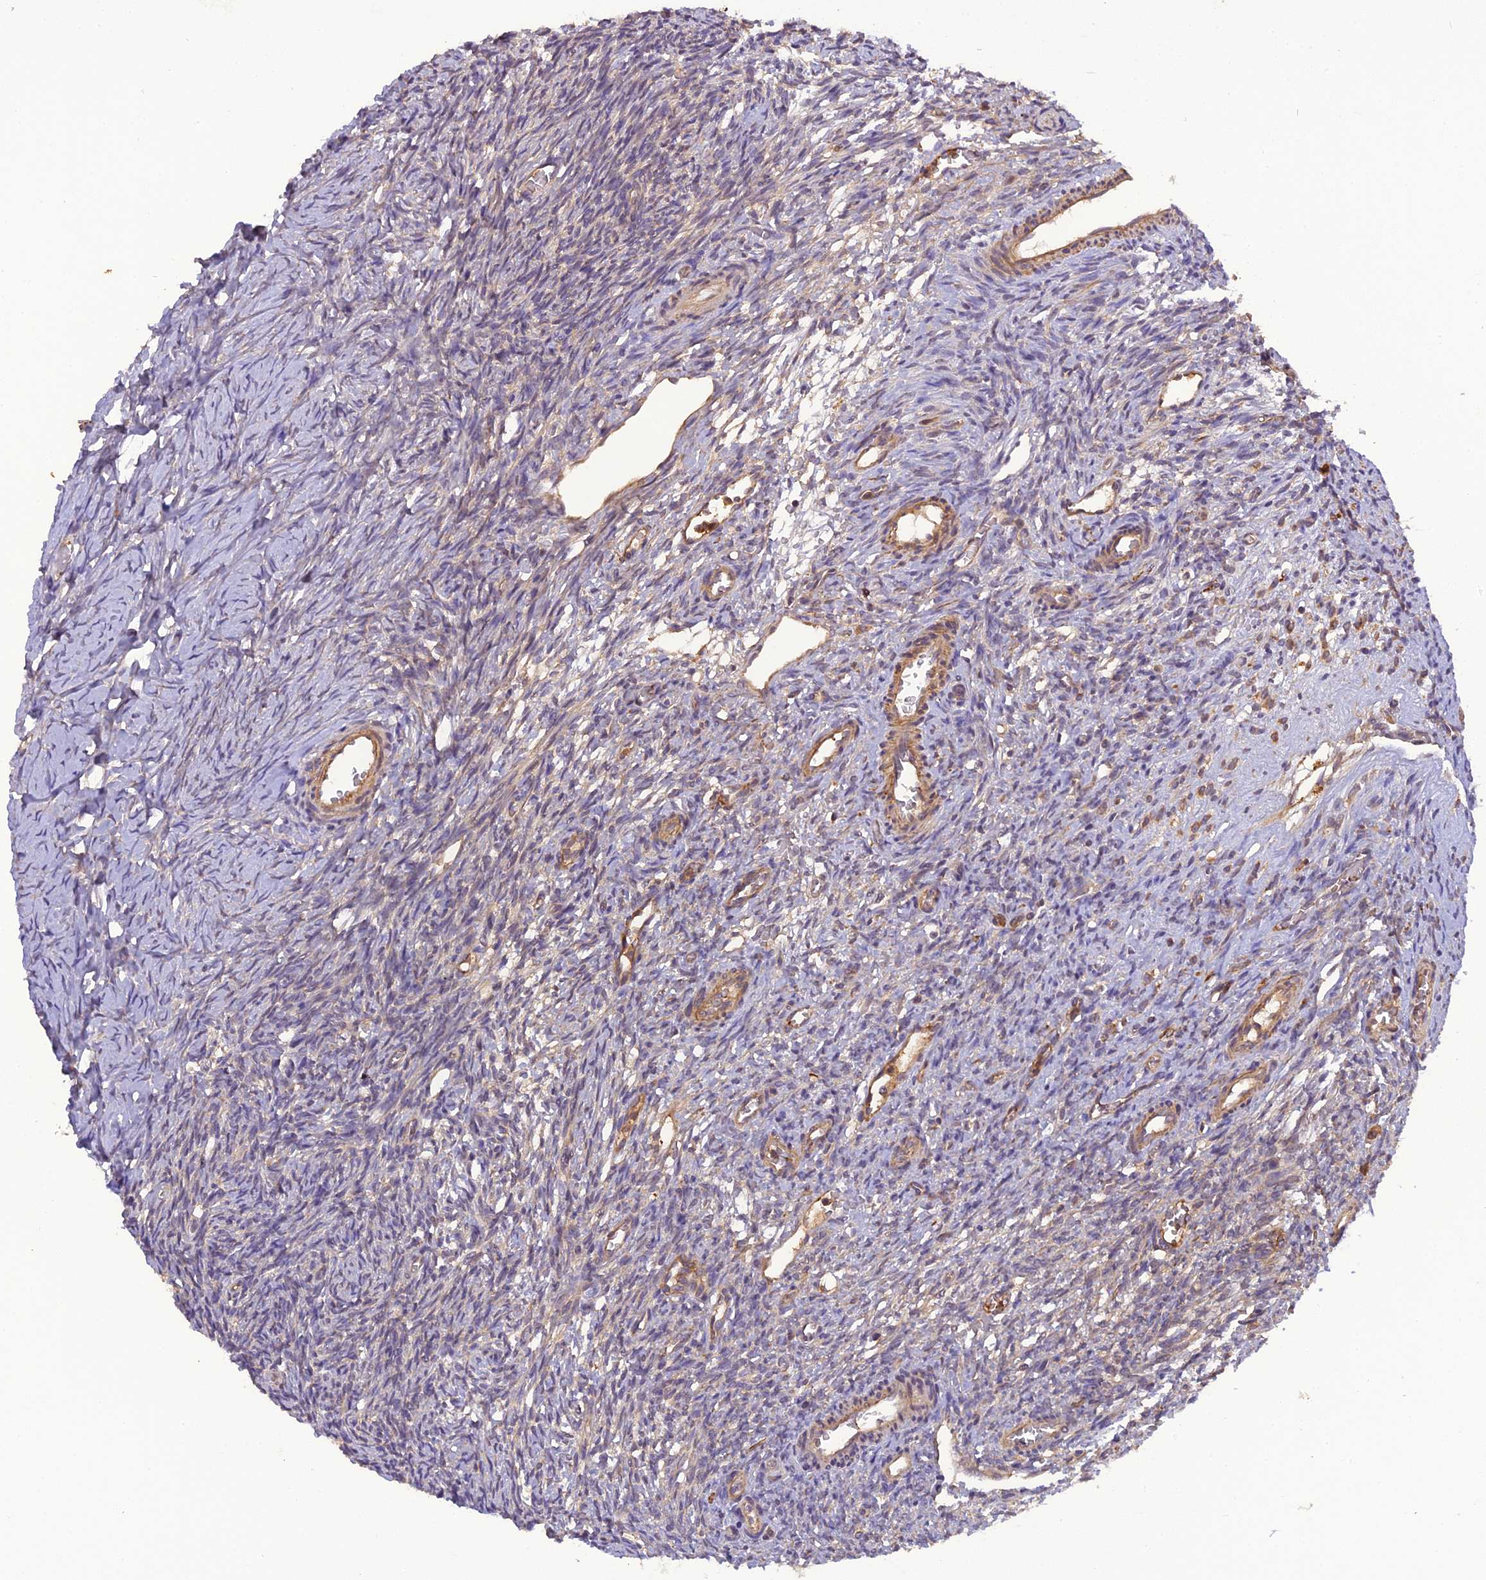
{"staining": {"intensity": "weak", "quantity": "<25%", "location": "cytoplasmic/membranous"}, "tissue": "ovary", "cell_type": "Ovarian stroma cells", "image_type": "normal", "snomed": [{"axis": "morphology", "description": "Normal tissue, NOS"}, {"axis": "topography", "description": "Ovary"}], "caption": "Immunohistochemistry (IHC) micrograph of unremarkable human ovary stained for a protein (brown), which reveals no expression in ovarian stroma cells. Brightfield microscopy of IHC stained with DAB (brown) and hematoxylin (blue), captured at high magnification.", "gene": "STOML1", "patient": {"sex": "female", "age": 39}}